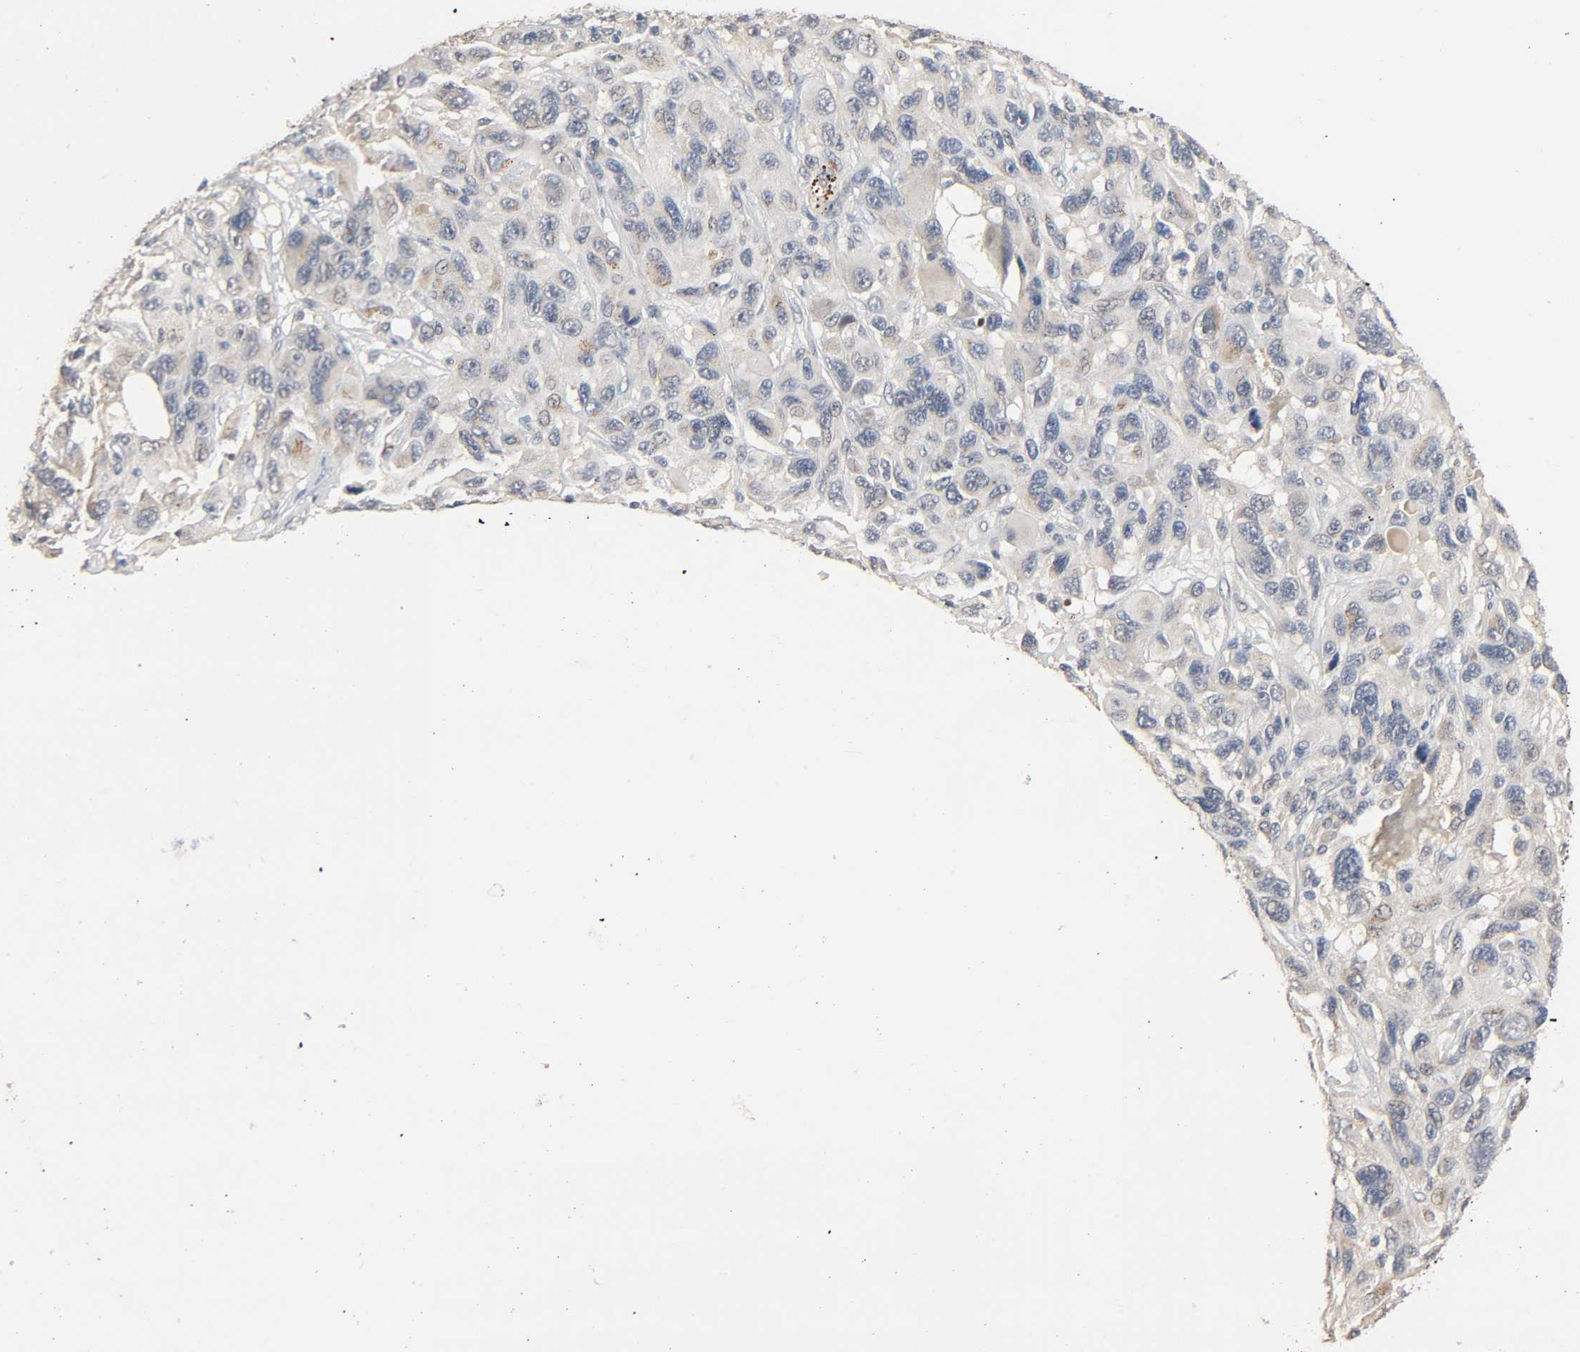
{"staining": {"intensity": "negative", "quantity": "none", "location": "none"}, "tissue": "melanoma", "cell_type": "Tumor cells", "image_type": "cancer", "snomed": [{"axis": "morphology", "description": "Malignant melanoma, NOS"}, {"axis": "topography", "description": "Skin"}], "caption": "Immunohistochemistry of malignant melanoma displays no positivity in tumor cells.", "gene": "MAGEA8", "patient": {"sex": "male", "age": 53}}